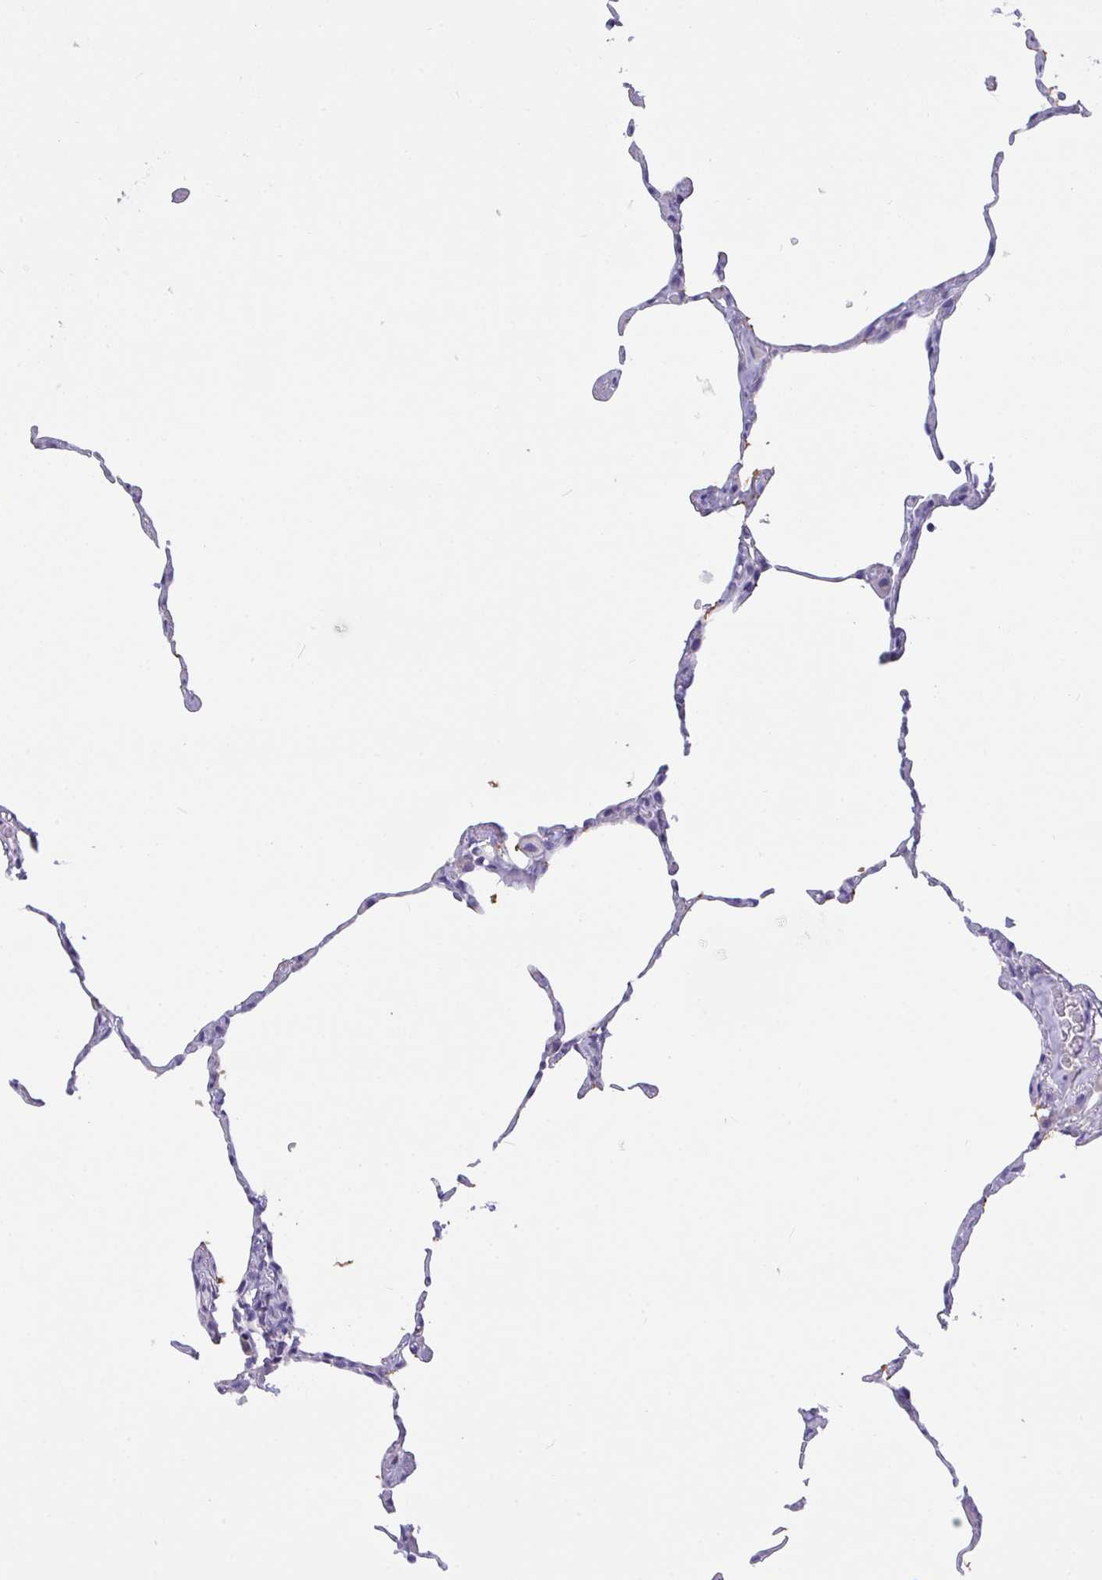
{"staining": {"intensity": "negative", "quantity": "none", "location": "none"}, "tissue": "lung", "cell_type": "Alveolar cells", "image_type": "normal", "snomed": [{"axis": "morphology", "description": "Normal tissue, NOS"}, {"axis": "topography", "description": "Lung"}], "caption": "High power microscopy histopathology image of an IHC photomicrograph of unremarkable lung, revealing no significant expression in alveolar cells.", "gene": "SEMA6B", "patient": {"sex": "female", "age": 57}}